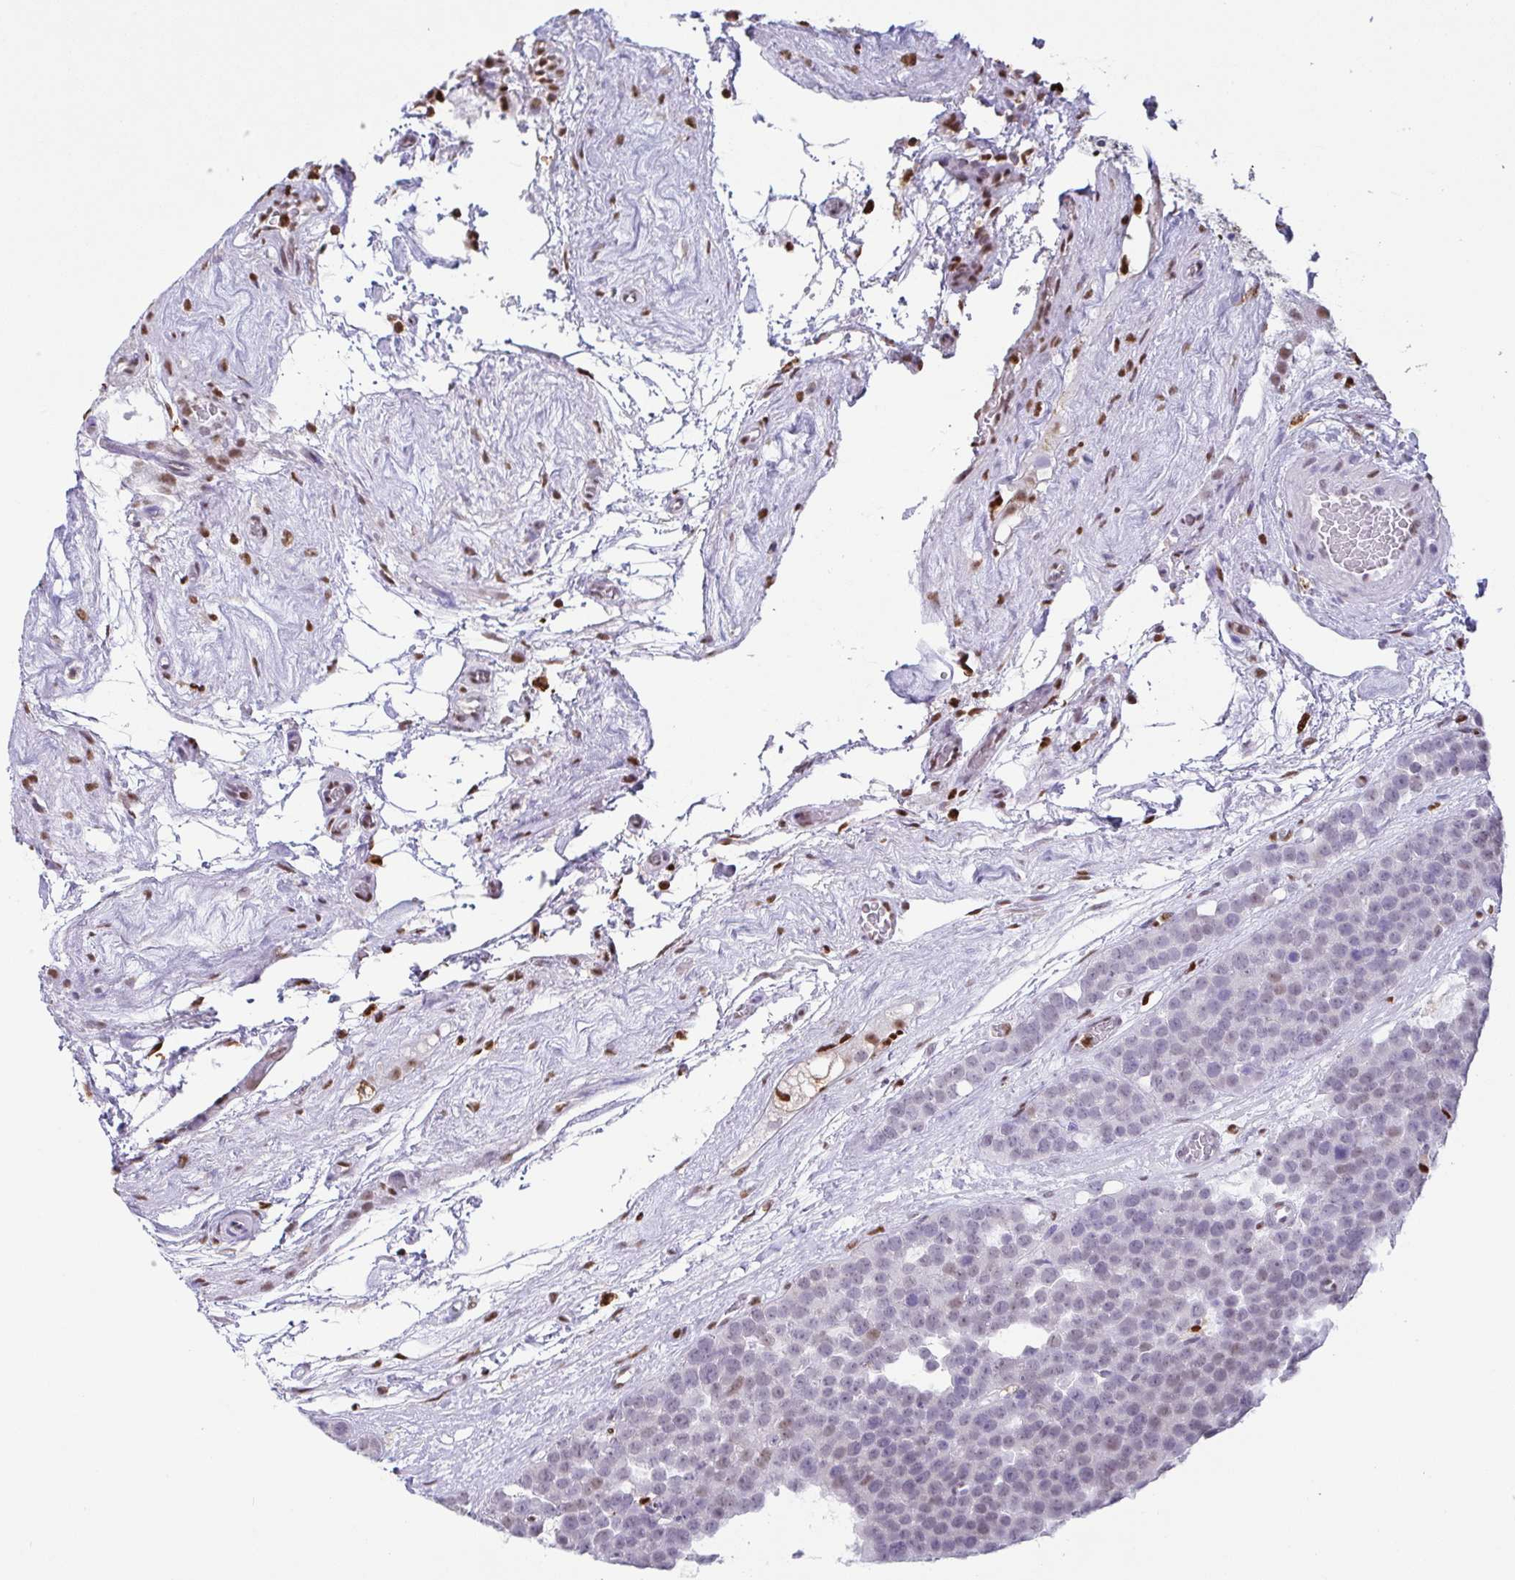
{"staining": {"intensity": "weak", "quantity": "<25%", "location": "nuclear"}, "tissue": "testis cancer", "cell_type": "Tumor cells", "image_type": "cancer", "snomed": [{"axis": "morphology", "description": "Seminoma, NOS"}, {"axis": "topography", "description": "Testis"}], "caption": "A high-resolution histopathology image shows immunohistochemistry (IHC) staining of testis seminoma, which reveals no significant expression in tumor cells.", "gene": "BTBD10", "patient": {"sex": "male", "age": 71}}